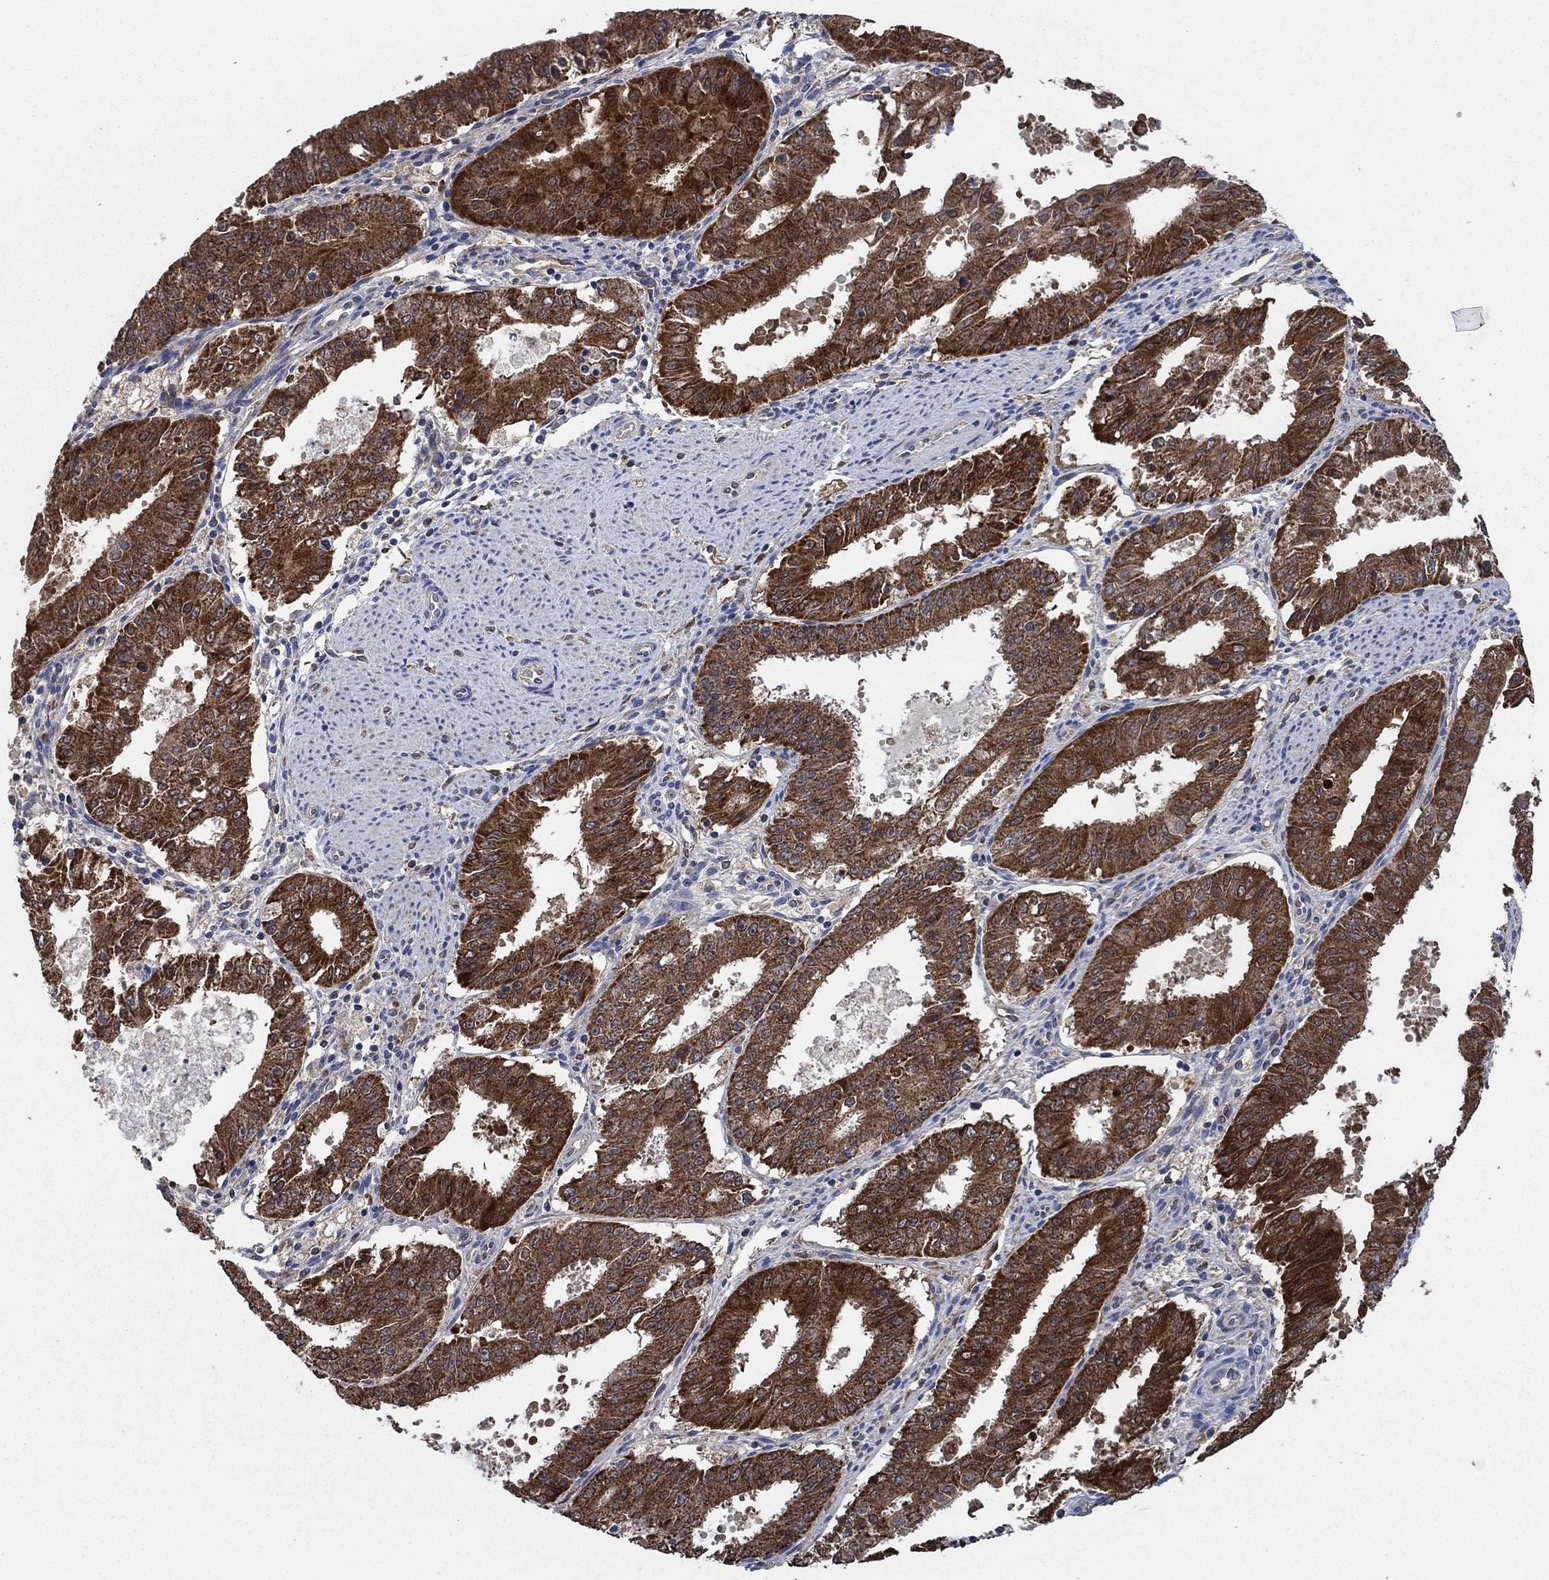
{"staining": {"intensity": "strong", "quantity": ">75%", "location": "cytoplasmic/membranous"}, "tissue": "ovarian cancer", "cell_type": "Tumor cells", "image_type": "cancer", "snomed": [{"axis": "morphology", "description": "Carcinoma, endometroid"}, {"axis": "topography", "description": "Ovary"}], "caption": "An image of human endometroid carcinoma (ovarian) stained for a protein demonstrates strong cytoplasmic/membranous brown staining in tumor cells. Using DAB (3,3'-diaminobenzidine) (brown) and hematoxylin (blue) stains, captured at high magnification using brightfield microscopy.", "gene": "HID1", "patient": {"sex": "female", "age": 42}}